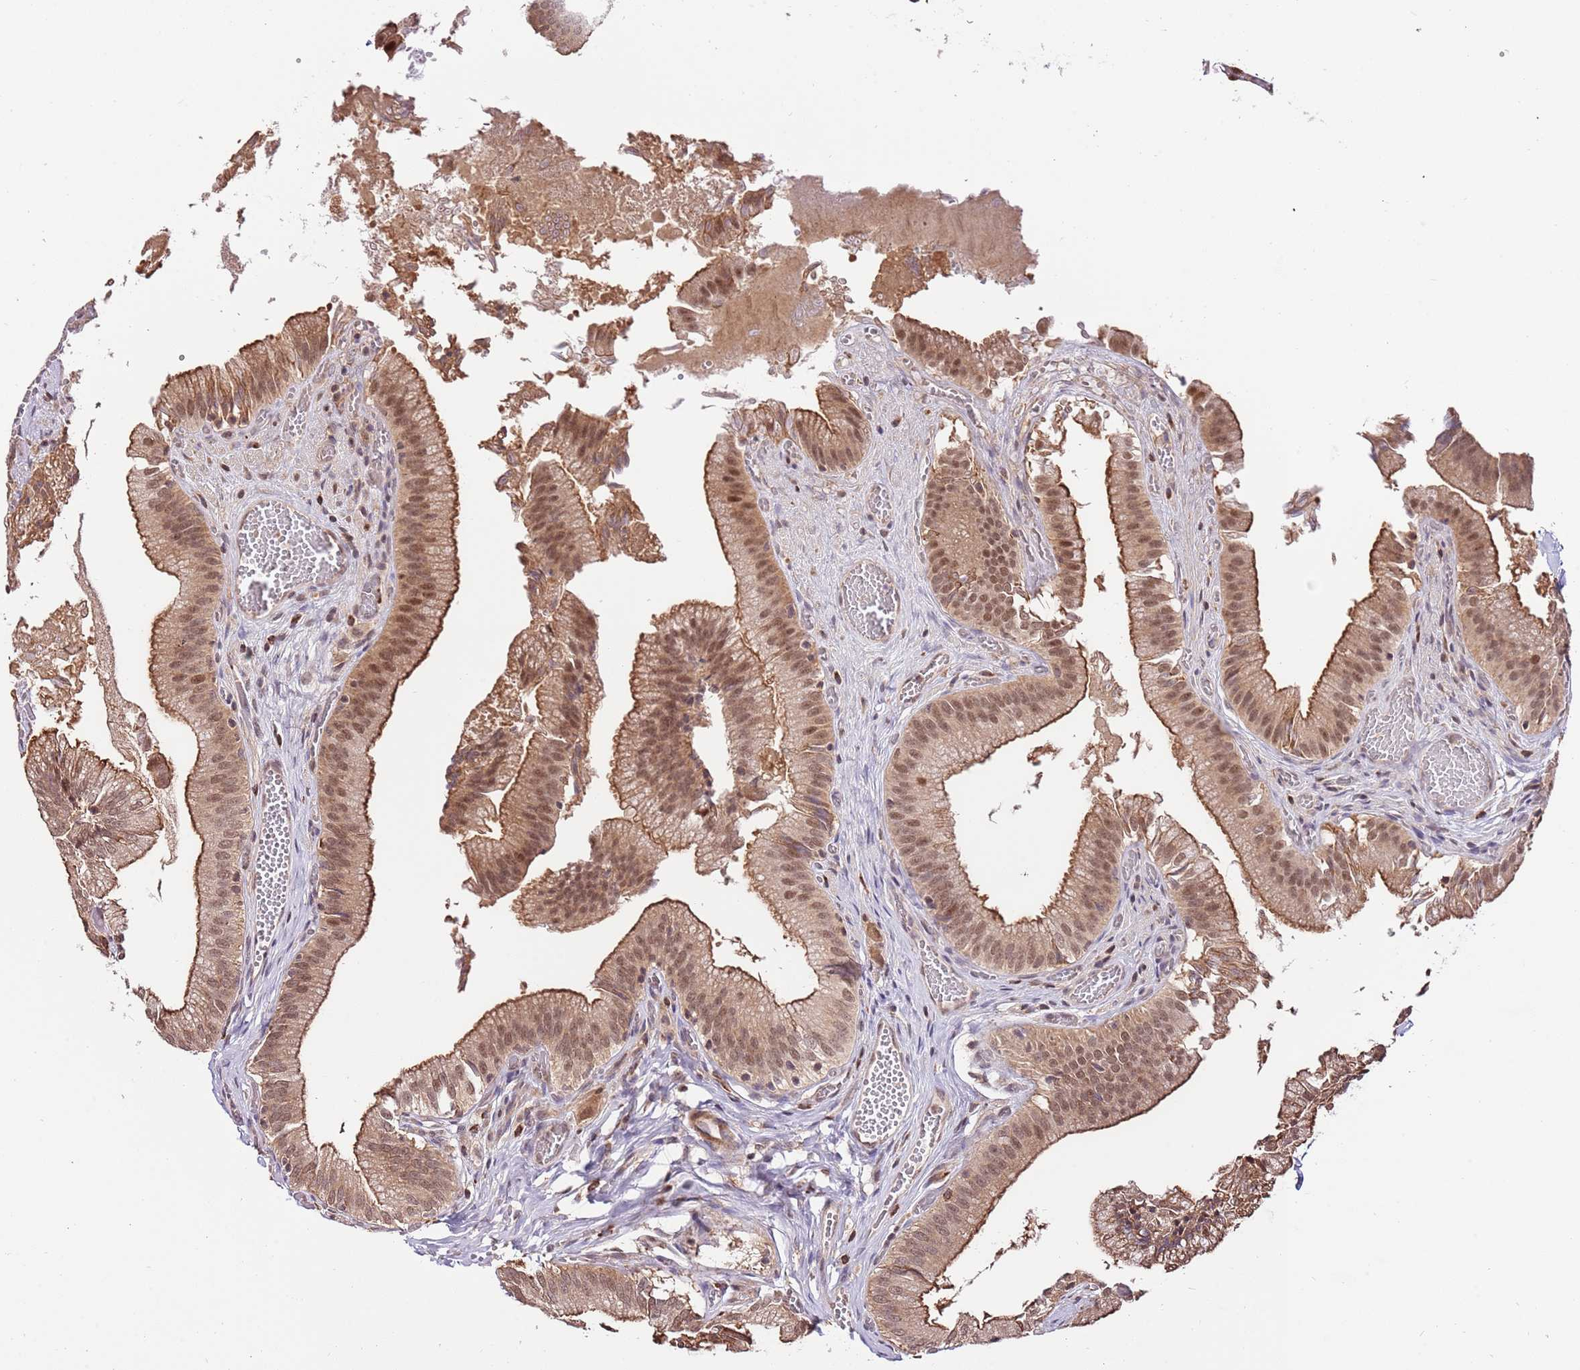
{"staining": {"intensity": "strong", "quantity": ">75%", "location": "cytoplasmic/membranous,nuclear"}, "tissue": "gallbladder", "cell_type": "Glandular cells", "image_type": "normal", "snomed": [{"axis": "morphology", "description": "Normal tissue, NOS"}, {"axis": "topography", "description": "Gallbladder"}, {"axis": "topography", "description": "Peripheral nerve tissue"}], "caption": "The immunohistochemical stain shows strong cytoplasmic/membranous,nuclear staining in glandular cells of normal gallbladder. The protein is stained brown, and the nuclei are stained in blue (DAB IHC with brightfield microscopy, high magnification).", "gene": "RIF1", "patient": {"sex": "male", "age": 17}}